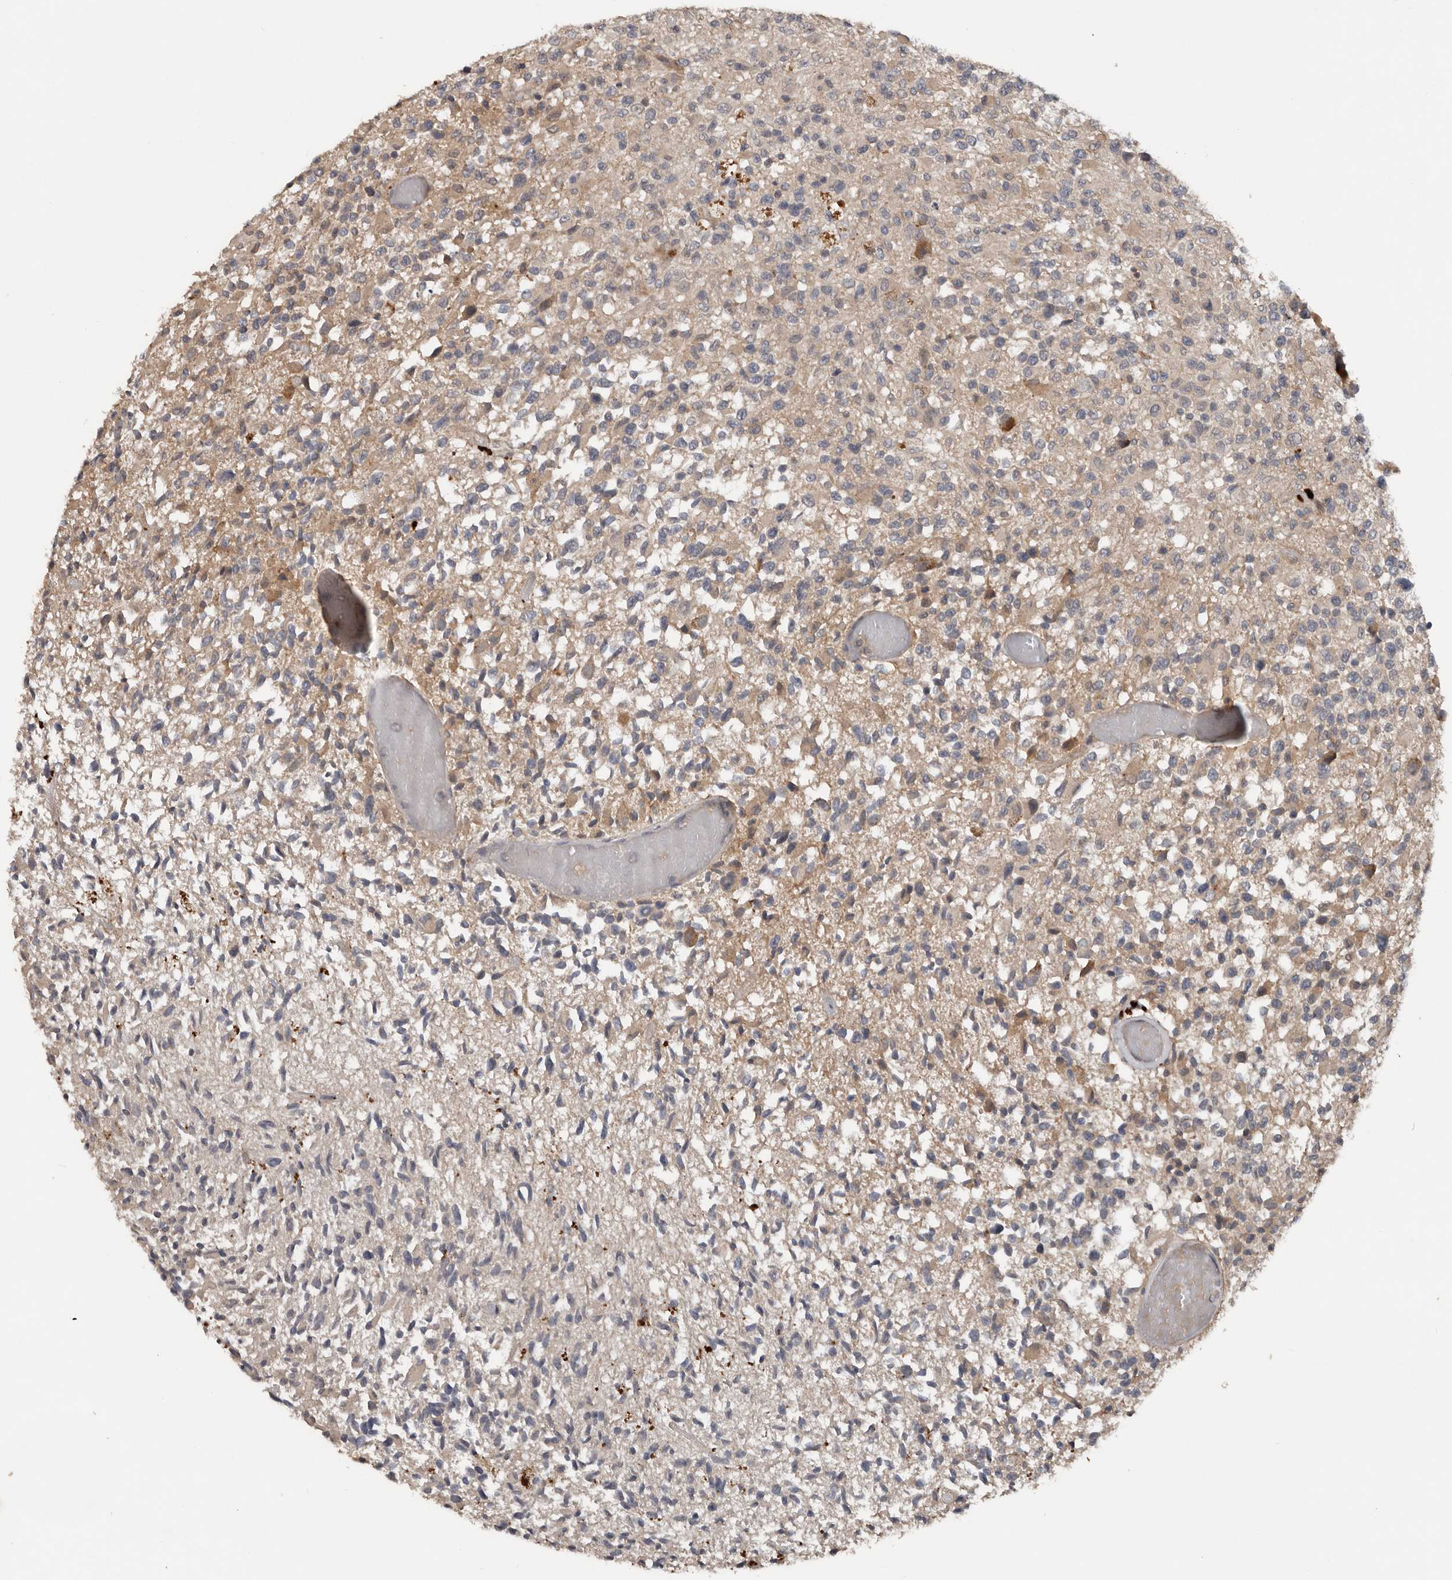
{"staining": {"intensity": "weak", "quantity": "25%-75%", "location": "cytoplasmic/membranous"}, "tissue": "glioma", "cell_type": "Tumor cells", "image_type": "cancer", "snomed": [{"axis": "morphology", "description": "Glioma, malignant, High grade"}, {"axis": "morphology", "description": "Glioblastoma, NOS"}, {"axis": "topography", "description": "Brain"}], "caption": "This histopathology image demonstrates immunohistochemistry (IHC) staining of human malignant glioma (high-grade), with low weak cytoplasmic/membranous positivity in approximately 25%-75% of tumor cells.", "gene": "DNAJB4", "patient": {"sex": "male", "age": 60}}